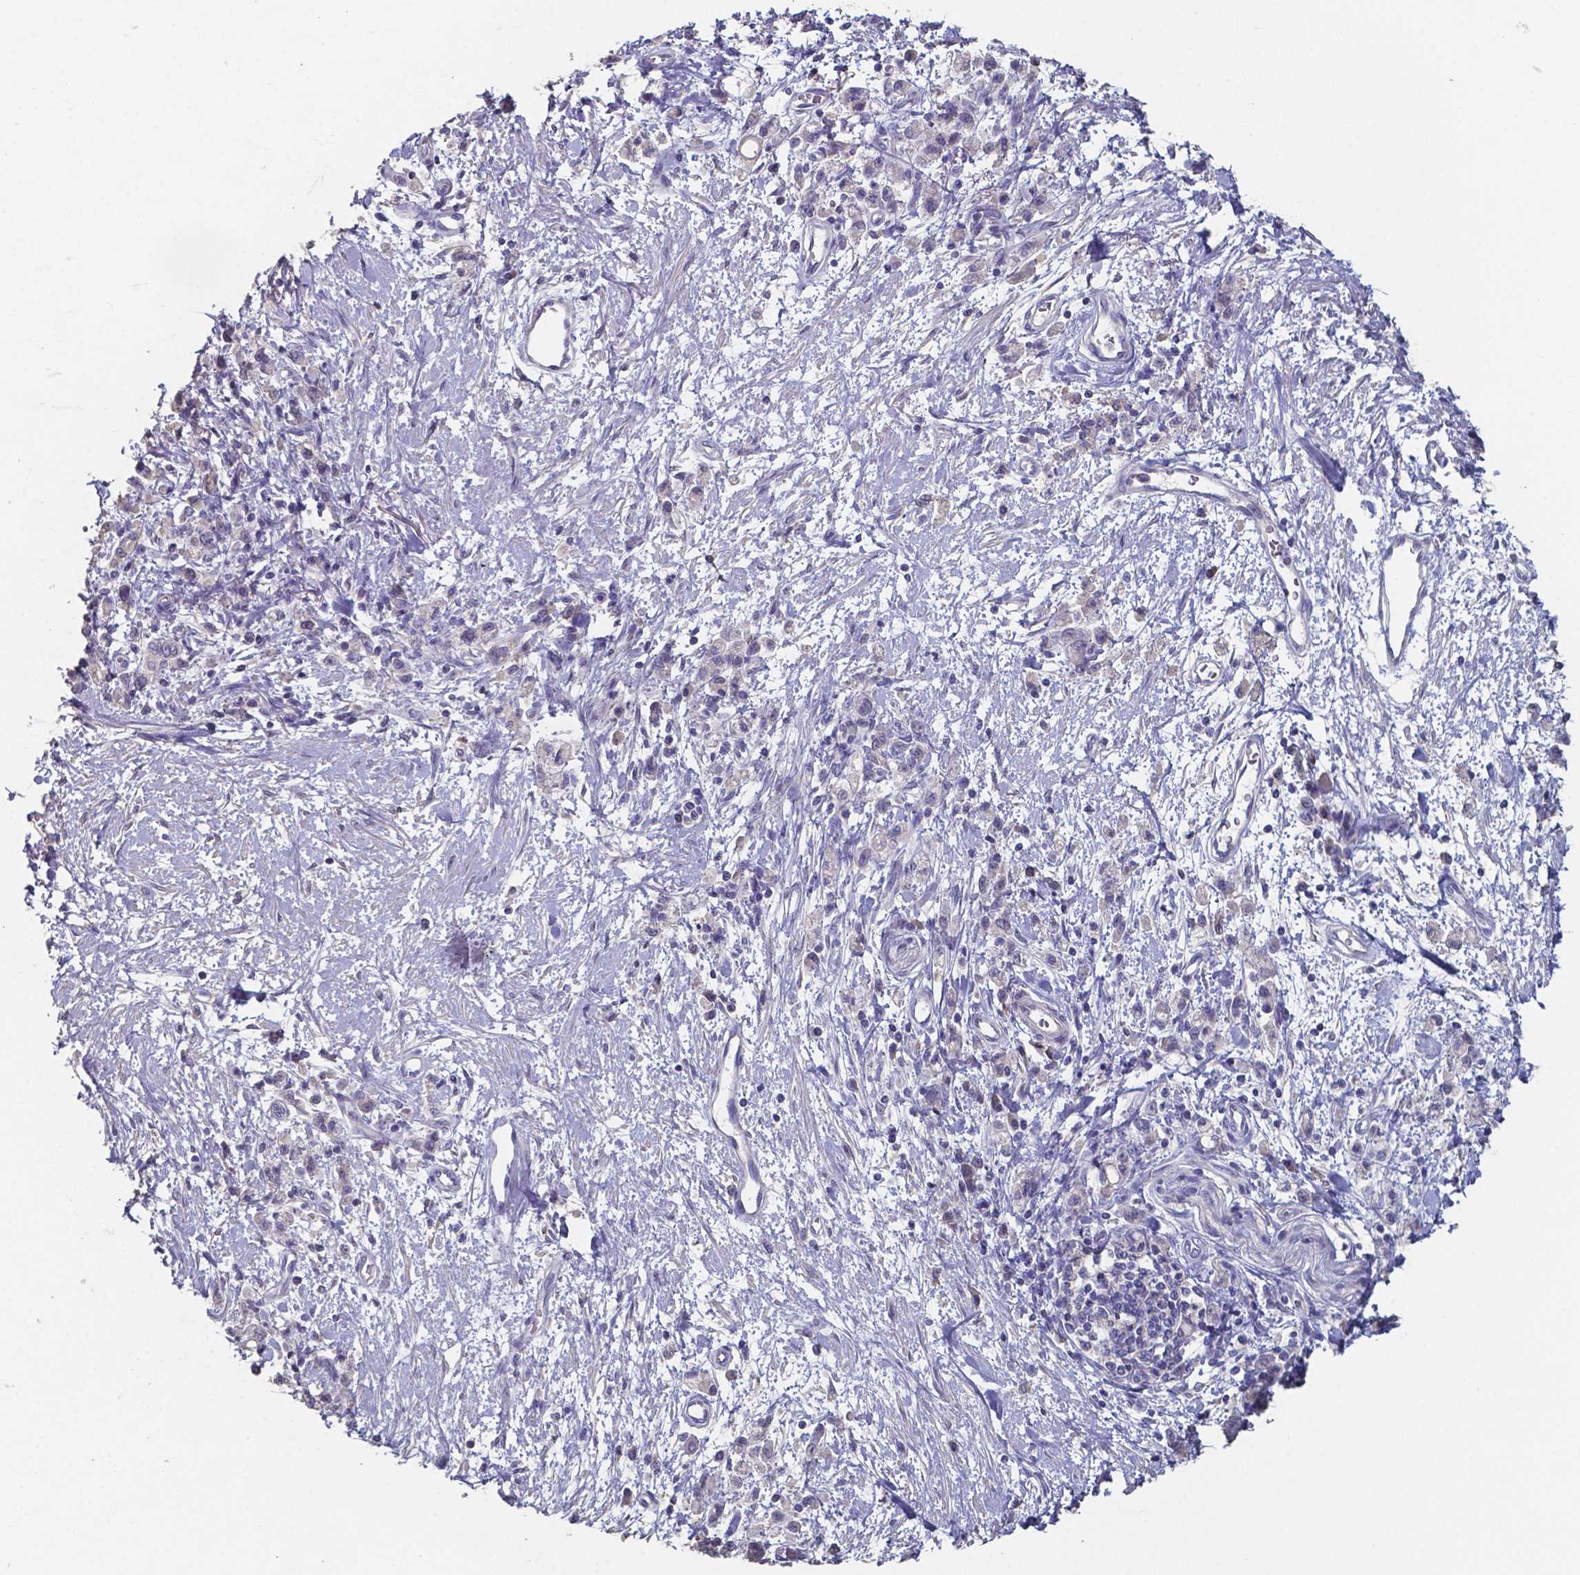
{"staining": {"intensity": "negative", "quantity": "none", "location": "none"}, "tissue": "stomach cancer", "cell_type": "Tumor cells", "image_type": "cancer", "snomed": [{"axis": "morphology", "description": "Adenocarcinoma, NOS"}, {"axis": "topography", "description": "Stomach"}], "caption": "High power microscopy micrograph of an immunohistochemistry photomicrograph of stomach cancer, revealing no significant expression in tumor cells.", "gene": "FOXJ1", "patient": {"sex": "male", "age": 77}}